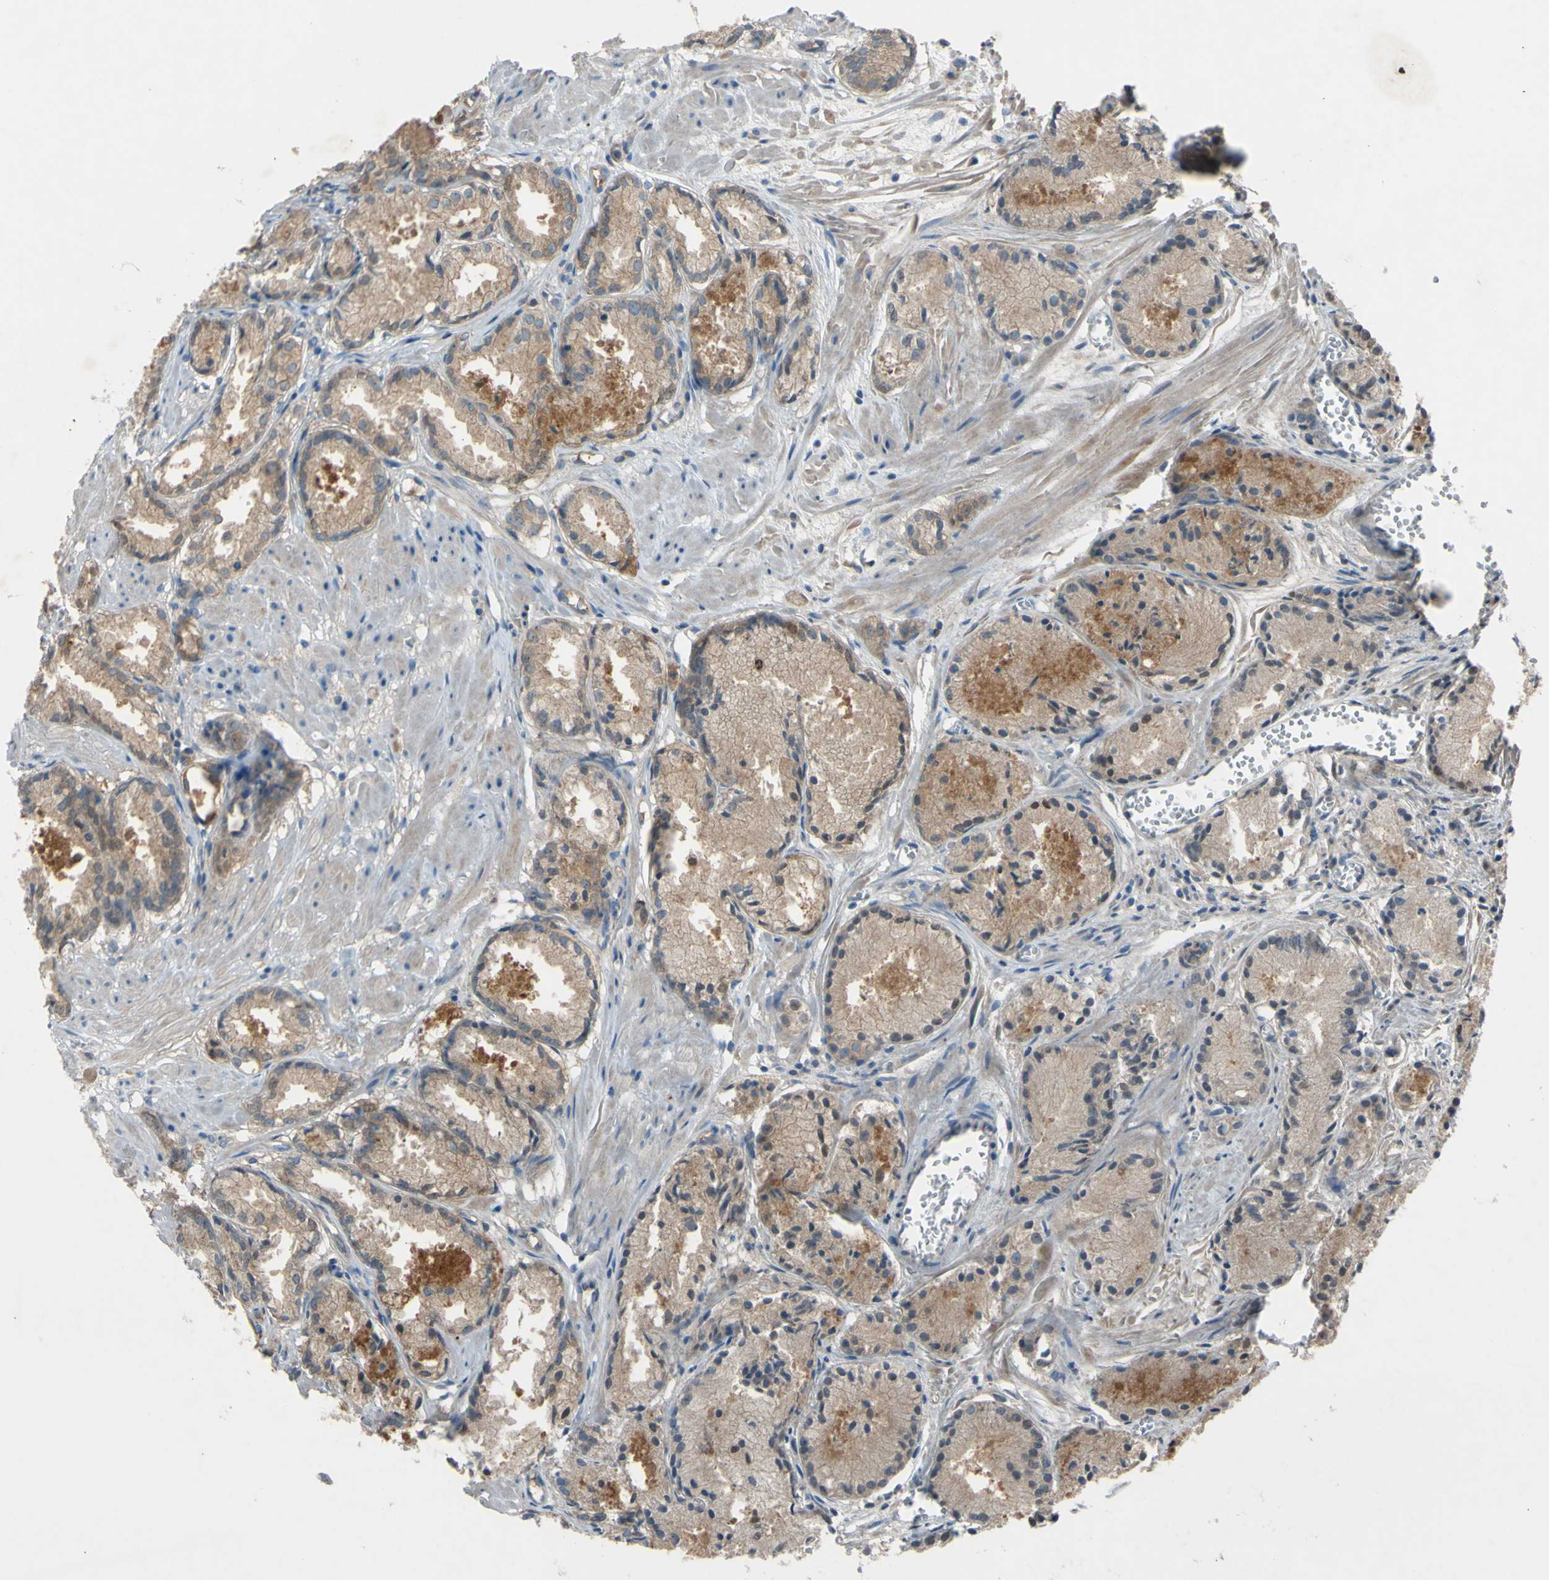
{"staining": {"intensity": "moderate", "quantity": "25%-75%", "location": "cytoplasmic/membranous"}, "tissue": "prostate cancer", "cell_type": "Tumor cells", "image_type": "cancer", "snomed": [{"axis": "morphology", "description": "Adenocarcinoma, Low grade"}, {"axis": "topography", "description": "Prostate"}], "caption": "Moderate cytoplasmic/membranous expression is seen in about 25%-75% of tumor cells in prostate cancer. The staining is performed using DAB brown chromogen to label protein expression. The nuclei are counter-stained blue using hematoxylin.", "gene": "ATRN", "patient": {"sex": "male", "age": 72}}